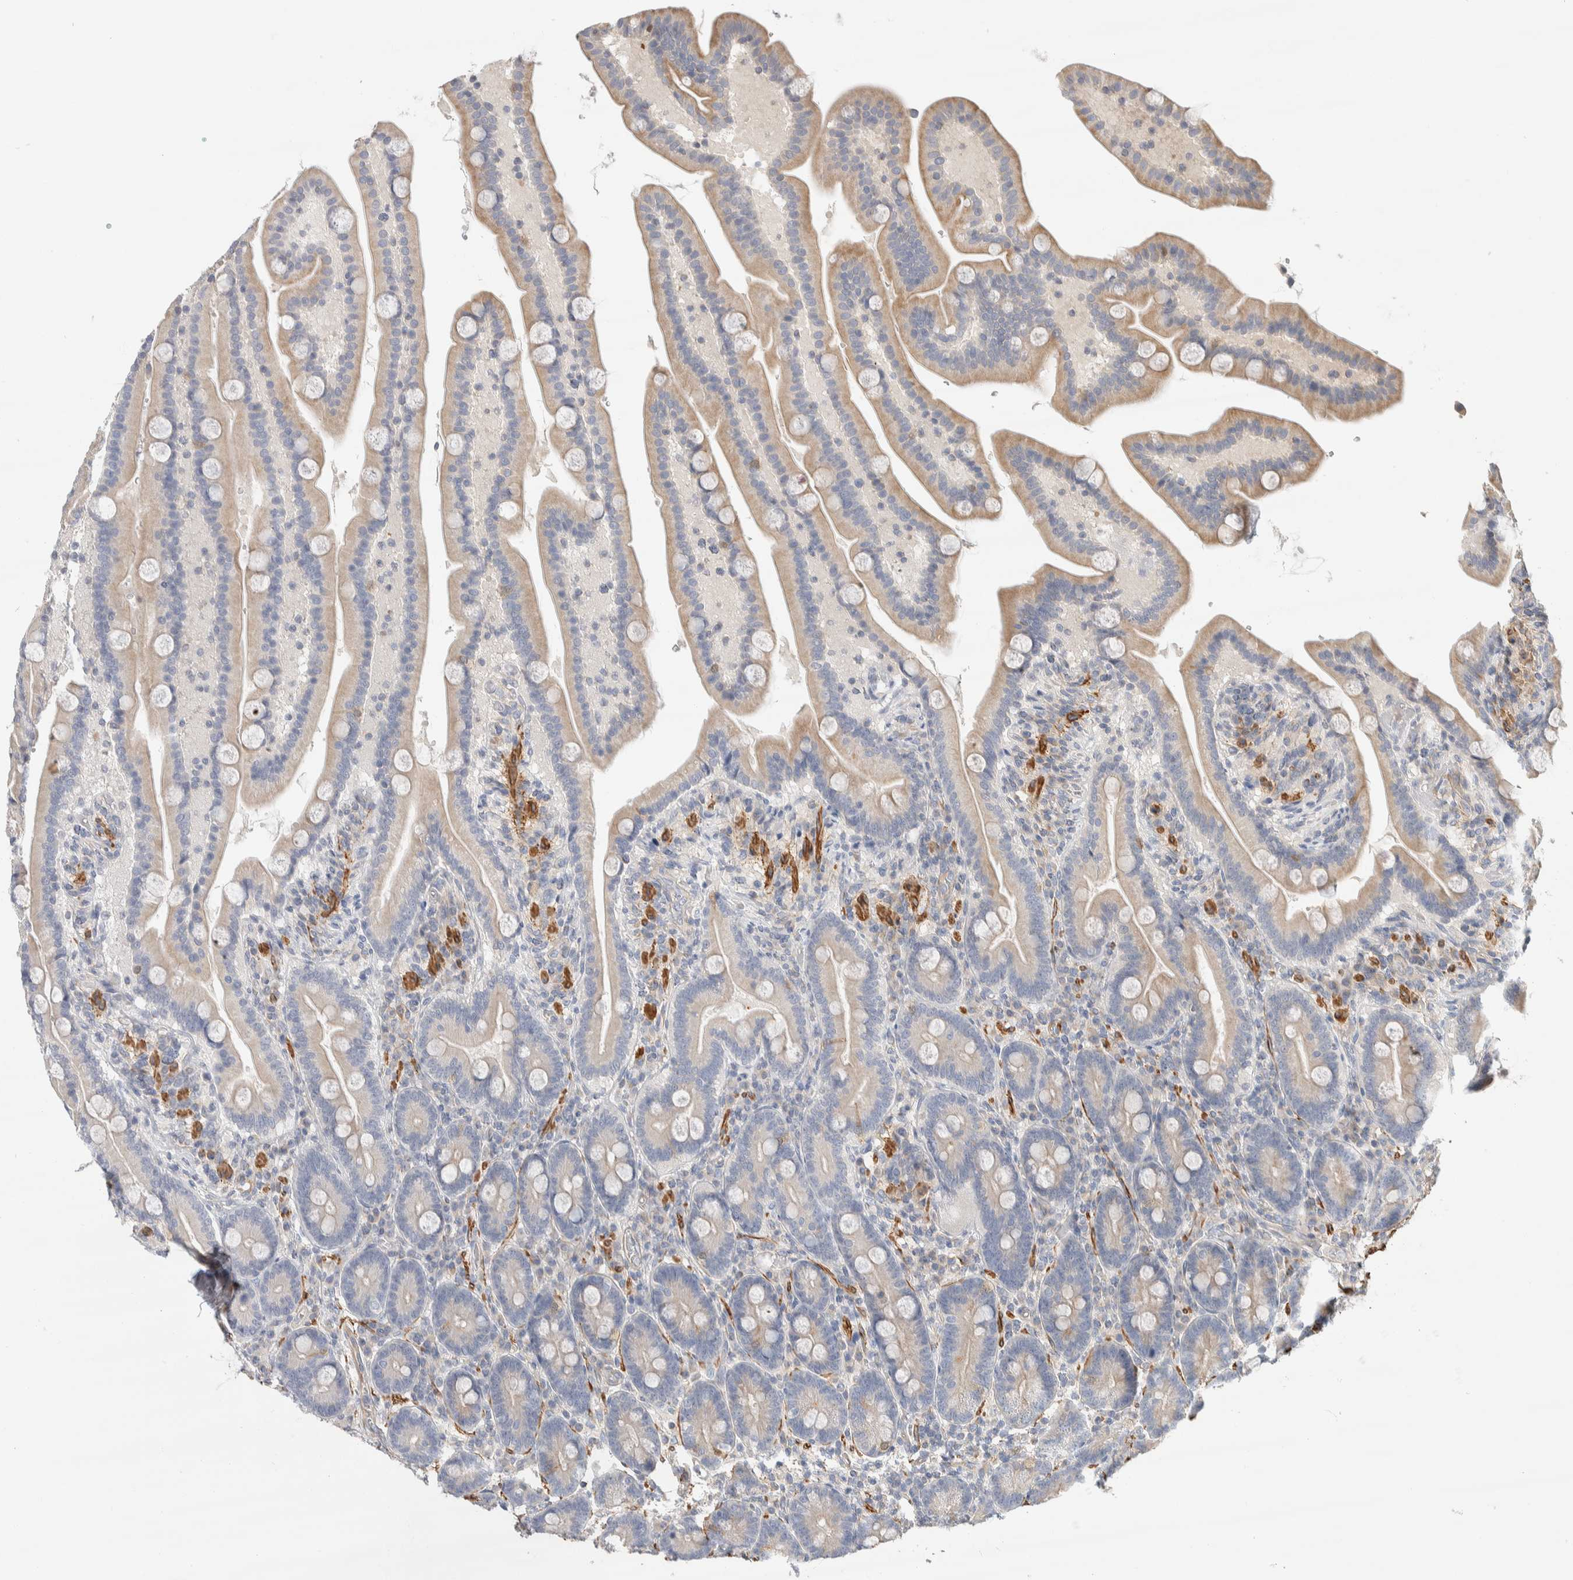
{"staining": {"intensity": "weak", "quantity": "25%-75%", "location": "cytoplasmic/membranous"}, "tissue": "duodenum", "cell_type": "Glandular cells", "image_type": "normal", "snomed": [{"axis": "morphology", "description": "Normal tissue, NOS"}, {"axis": "topography", "description": "Duodenum"}], "caption": "Immunohistochemical staining of normal duodenum demonstrates 25%-75% levels of weak cytoplasmic/membranous protein staining in approximately 25%-75% of glandular cells.", "gene": "CDR2", "patient": {"sex": "male", "age": 54}}